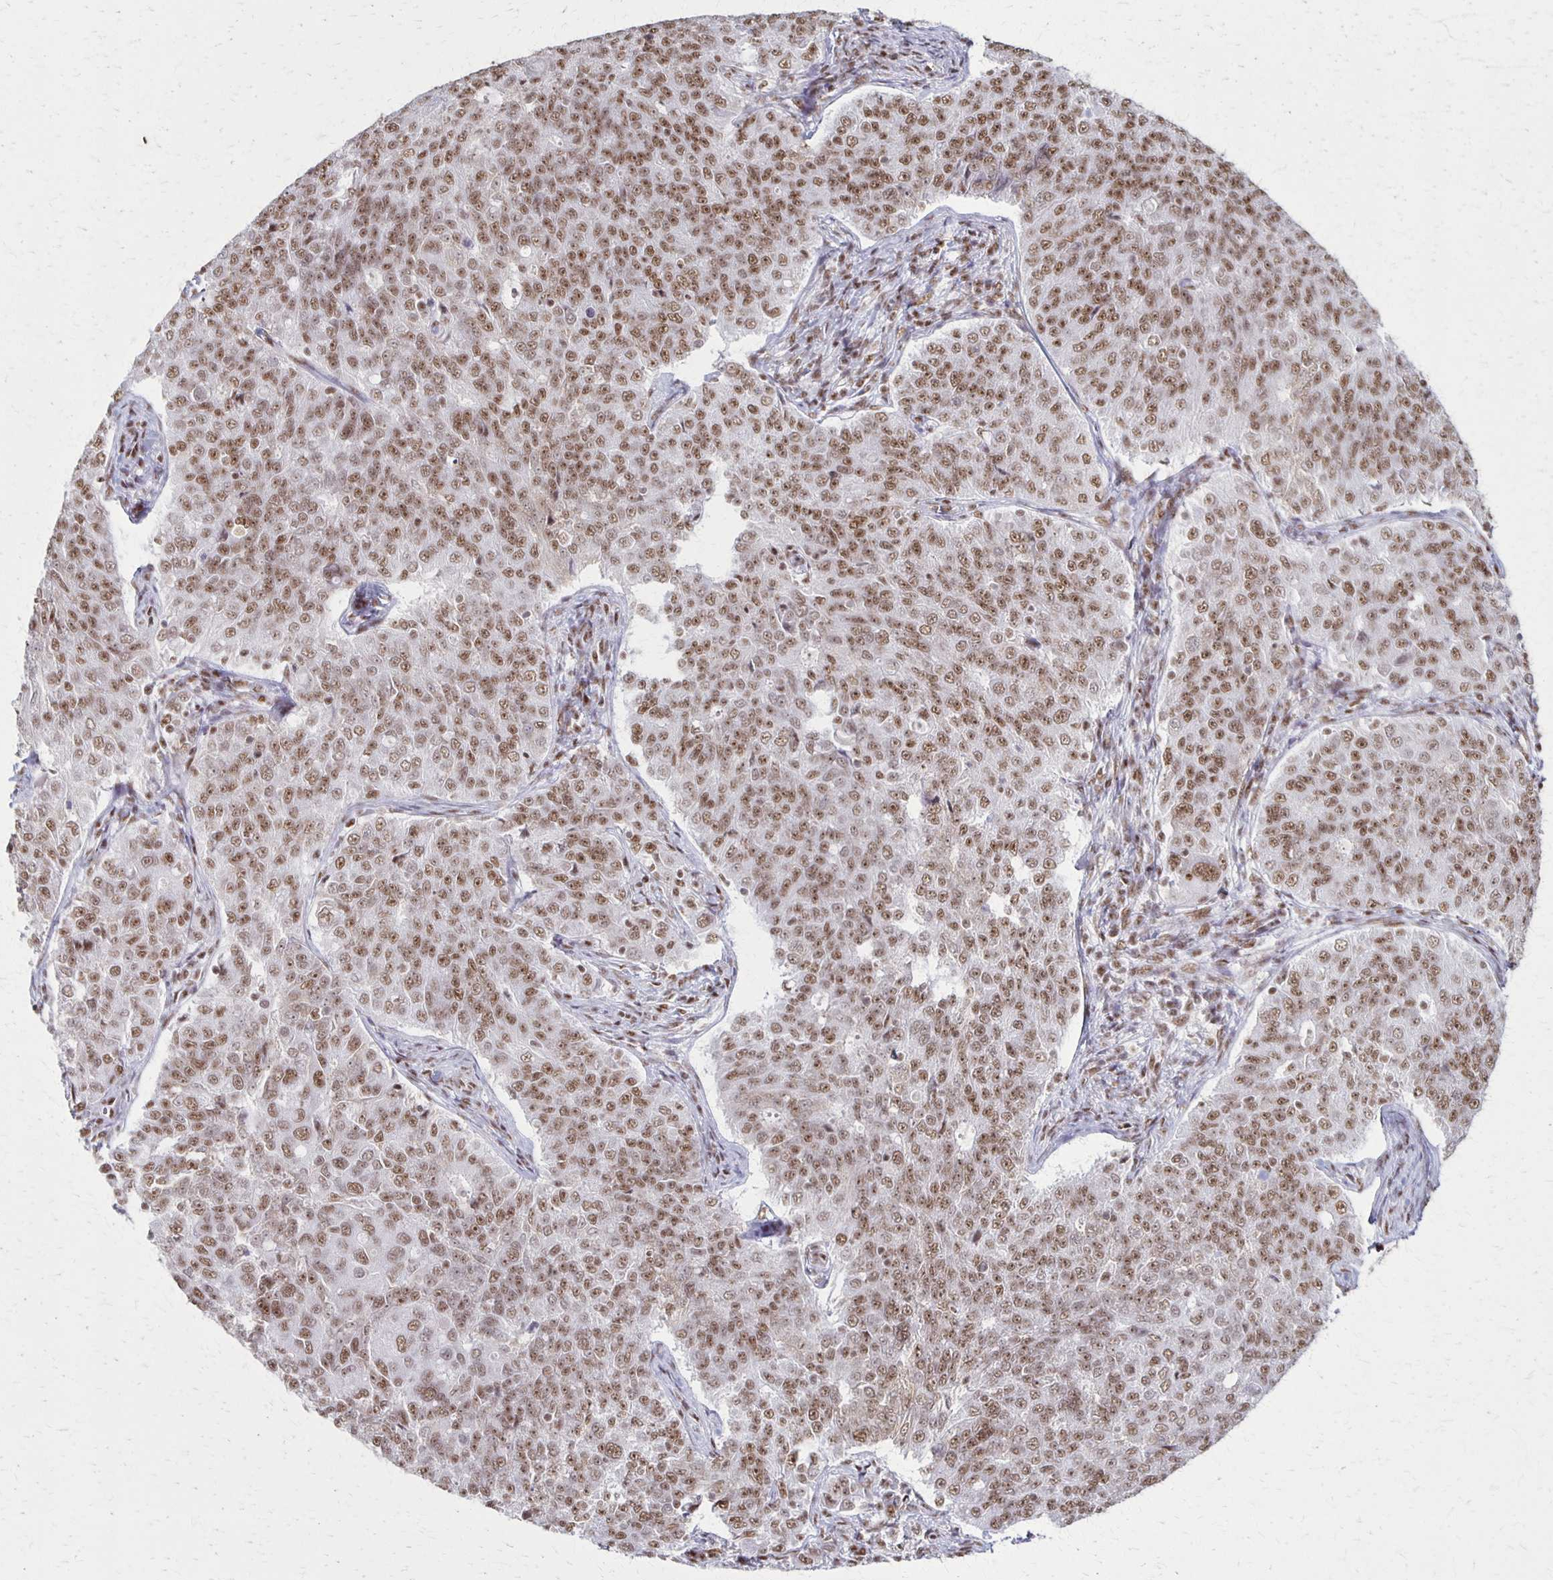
{"staining": {"intensity": "moderate", "quantity": ">75%", "location": "nuclear"}, "tissue": "endometrial cancer", "cell_type": "Tumor cells", "image_type": "cancer", "snomed": [{"axis": "morphology", "description": "Adenocarcinoma, NOS"}, {"axis": "topography", "description": "Endometrium"}], "caption": "This histopathology image reveals immunohistochemistry (IHC) staining of human endometrial cancer, with medium moderate nuclear positivity in approximately >75% of tumor cells.", "gene": "XRCC6", "patient": {"sex": "female", "age": 43}}